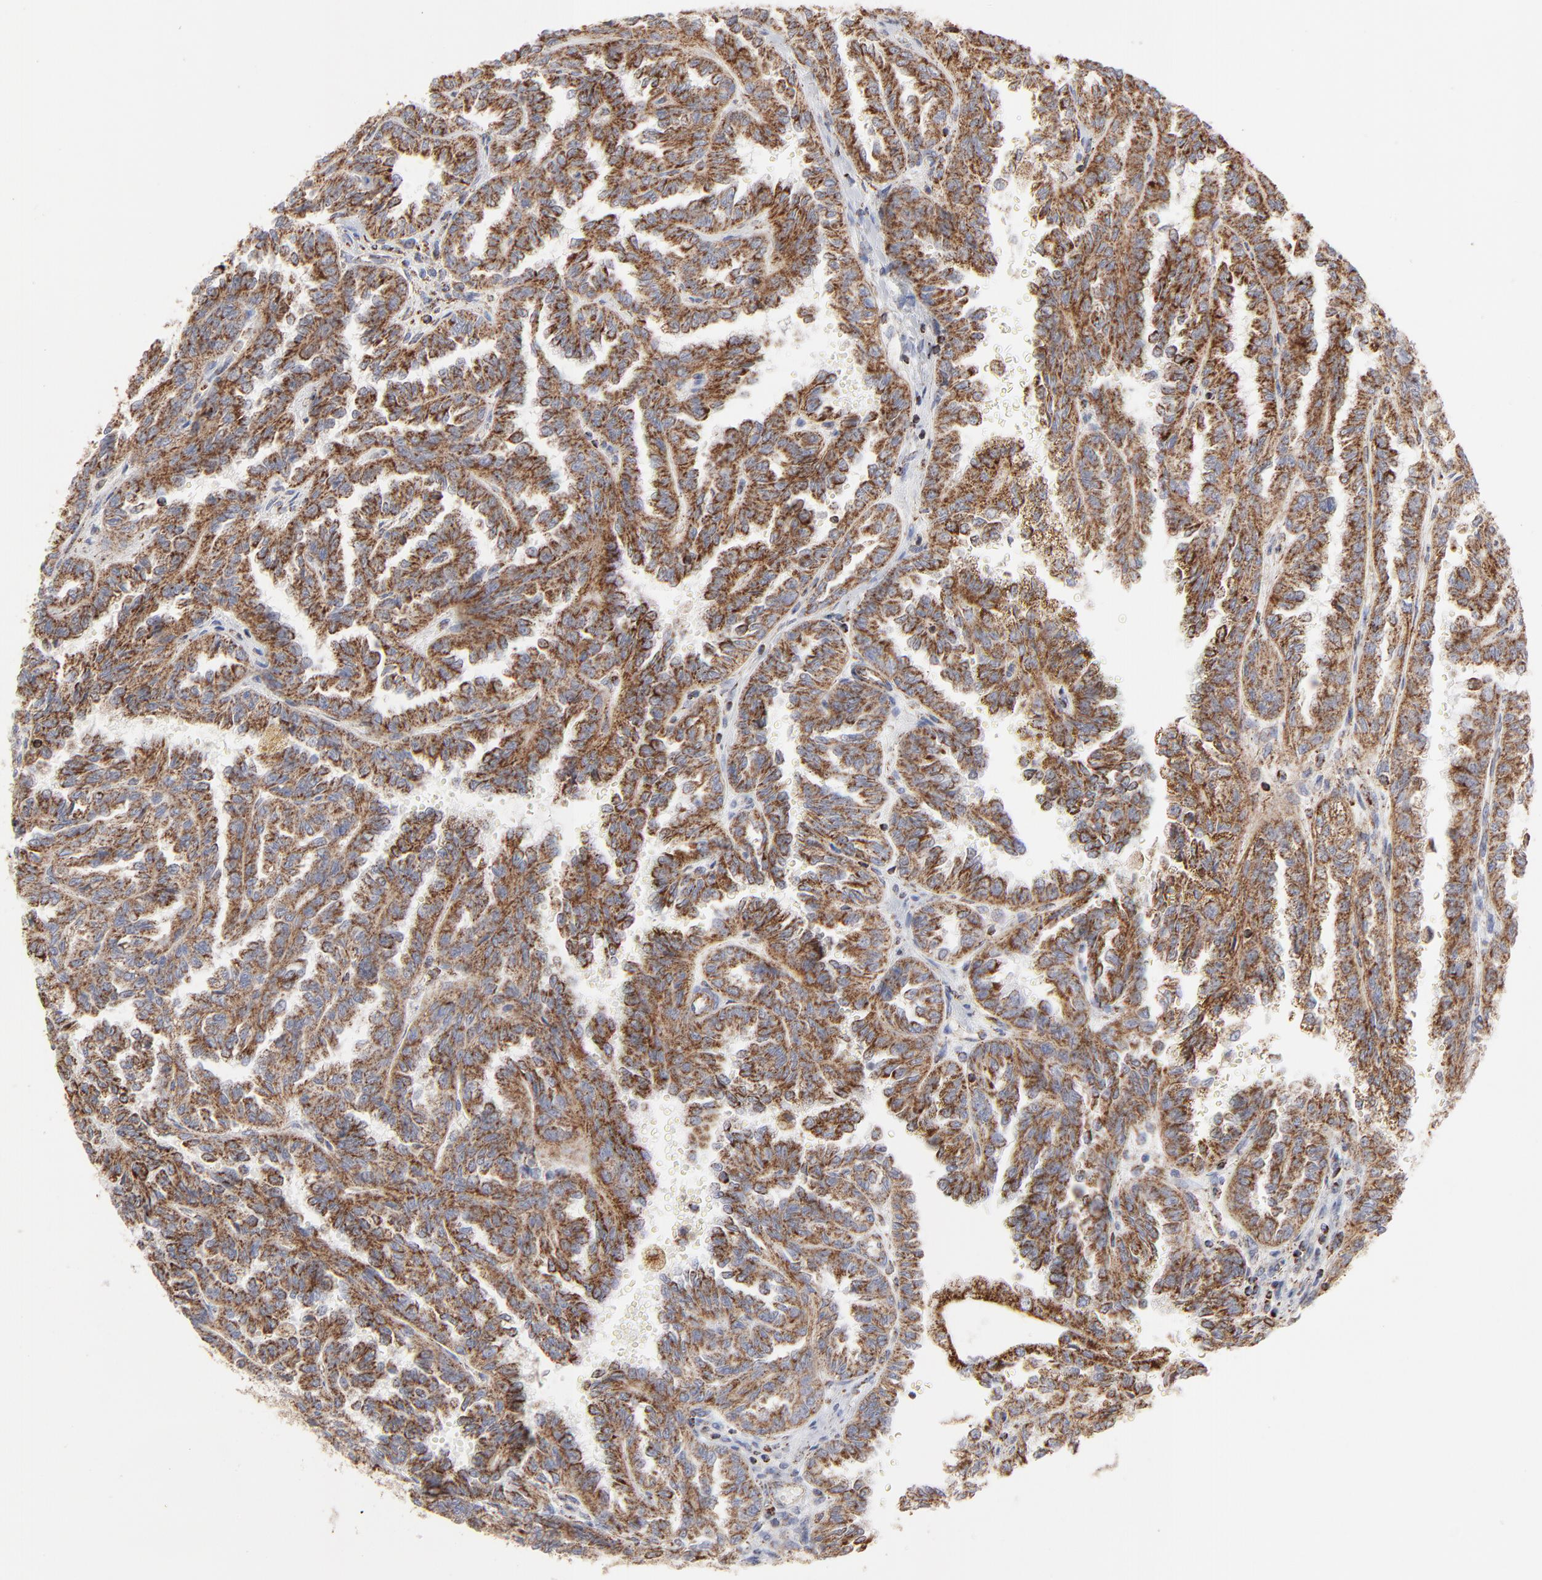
{"staining": {"intensity": "strong", "quantity": ">75%", "location": "cytoplasmic/membranous"}, "tissue": "renal cancer", "cell_type": "Tumor cells", "image_type": "cancer", "snomed": [{"axis": "morphology", "description": "Inflammation, NOS"}, {"axis": "morphology", "description": "Adenocarcinoma, NOS"}, {"axis": "topography", "description": "Kidney"}], "caption": "Immunohistochemical staining of human renal cancer demonstrates strong cytoplasmic/membranous protein staining in approximately >75% of tumor cells. (DAB (3,3'-diaminobenzidine) IHC with brightfield microscopy, high magnification).", "gene": "ASB3", "patient": {"sex": "male", "age": 68}}